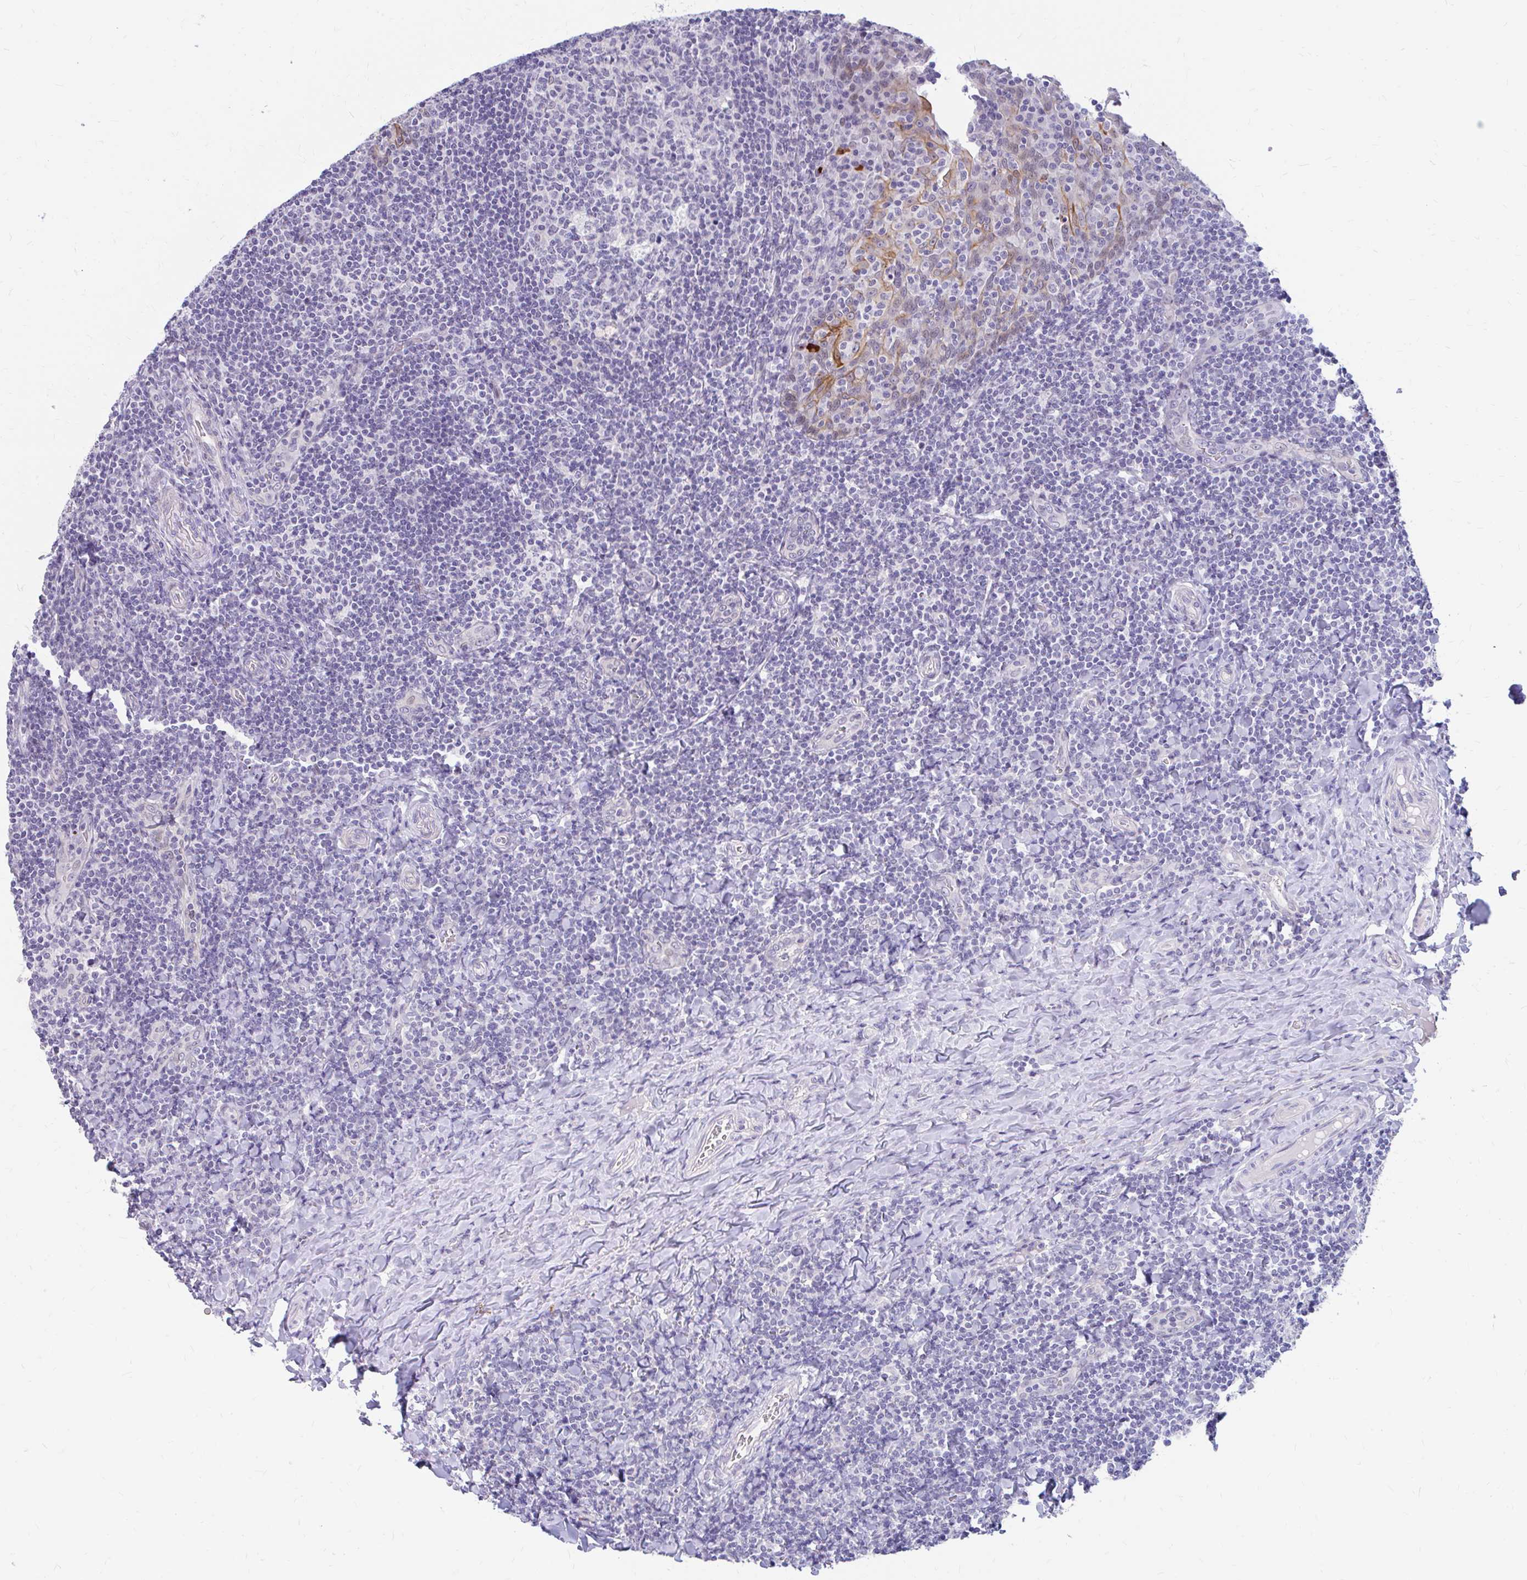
{"staining": {"intensity": "negative", "quantity": "none", "location": "none"}, "tissue": "tonsil", "cell_type": "Germinal center cells", "image_type": "normal", "snomed": [{"axis": "morphology", "description": "Normal tissue, NOS"}, {"axis": "topography", "description": "Tonsil"}], "caption": "The histopathology image exhibits no significant staining in germinal center cells of tonsil. (DAB (3,3'-diaminobenzidine) IHC visualized using brightfield microscopy, high magnification).", "gene": "RGS16", "patient": {"sex": "male", "age": 17}}